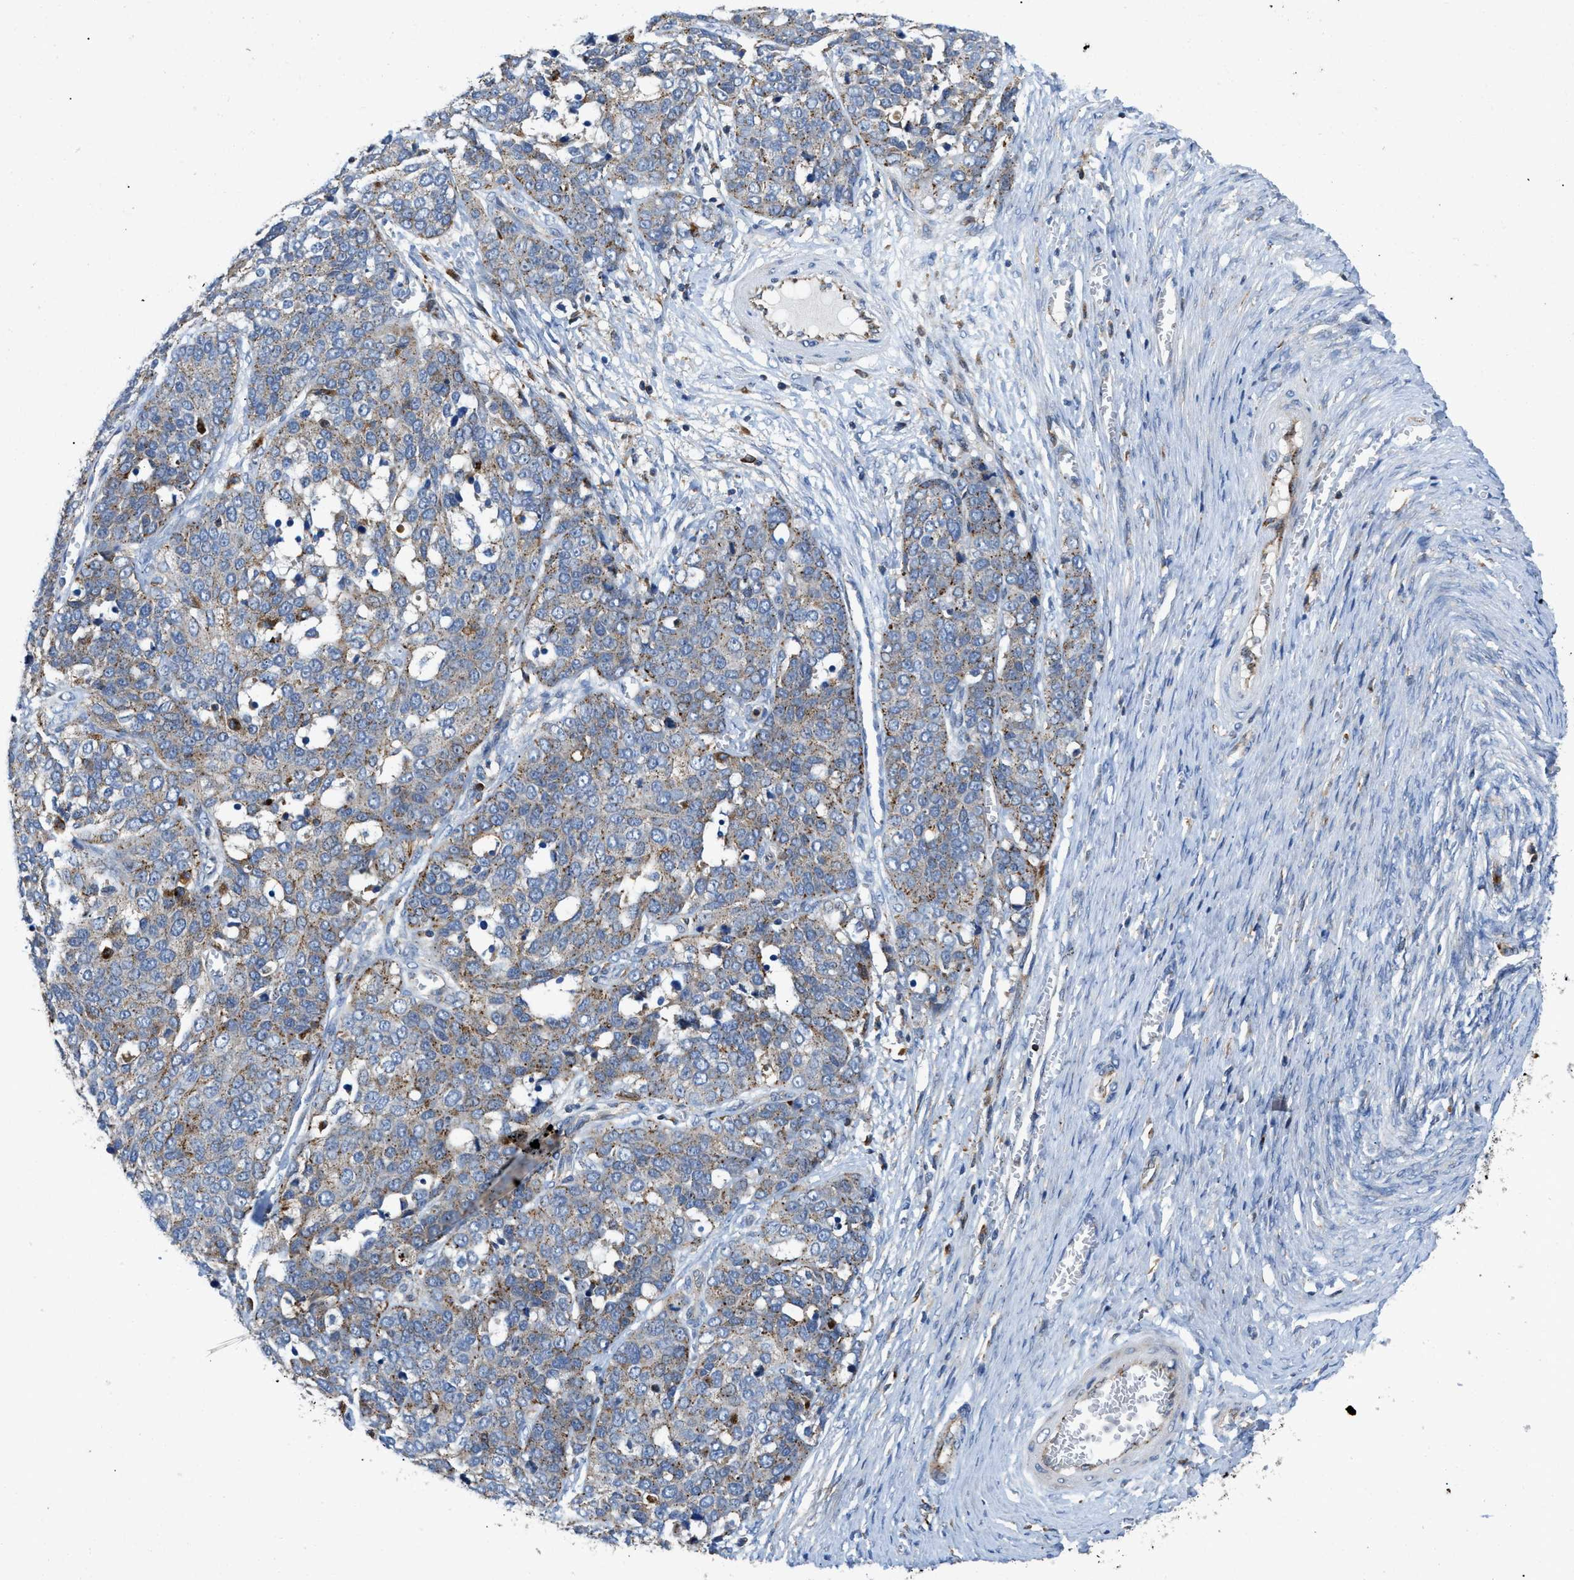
{"staining": {"intensity": "weak", "quantity": "25%-75%", "location": "cytoplasmic/membranous"}, "tissue": "ovarian cancer", "cell_type": "Tumor cells", "image_type": "cancer", "snomed": [{"axis": "morphology", "description": "Cystadenocarcinoma, serous, NOS"}, {"axis": "topography", "description": "Ovary"}], "caption": "Immunohistochemistry micrograph of neoplastic tissue: ovarian serous cystadenocarcinoma stained using immunohistochemistry exhibits low levels of weak protein expression localized specifically in the cytoplasmic/membranous of tumor cells, appearing as a cytoplasmic/membranous brown color.", "gene": "ENPP4", "patient": {"sex": "female", "age": 44}}